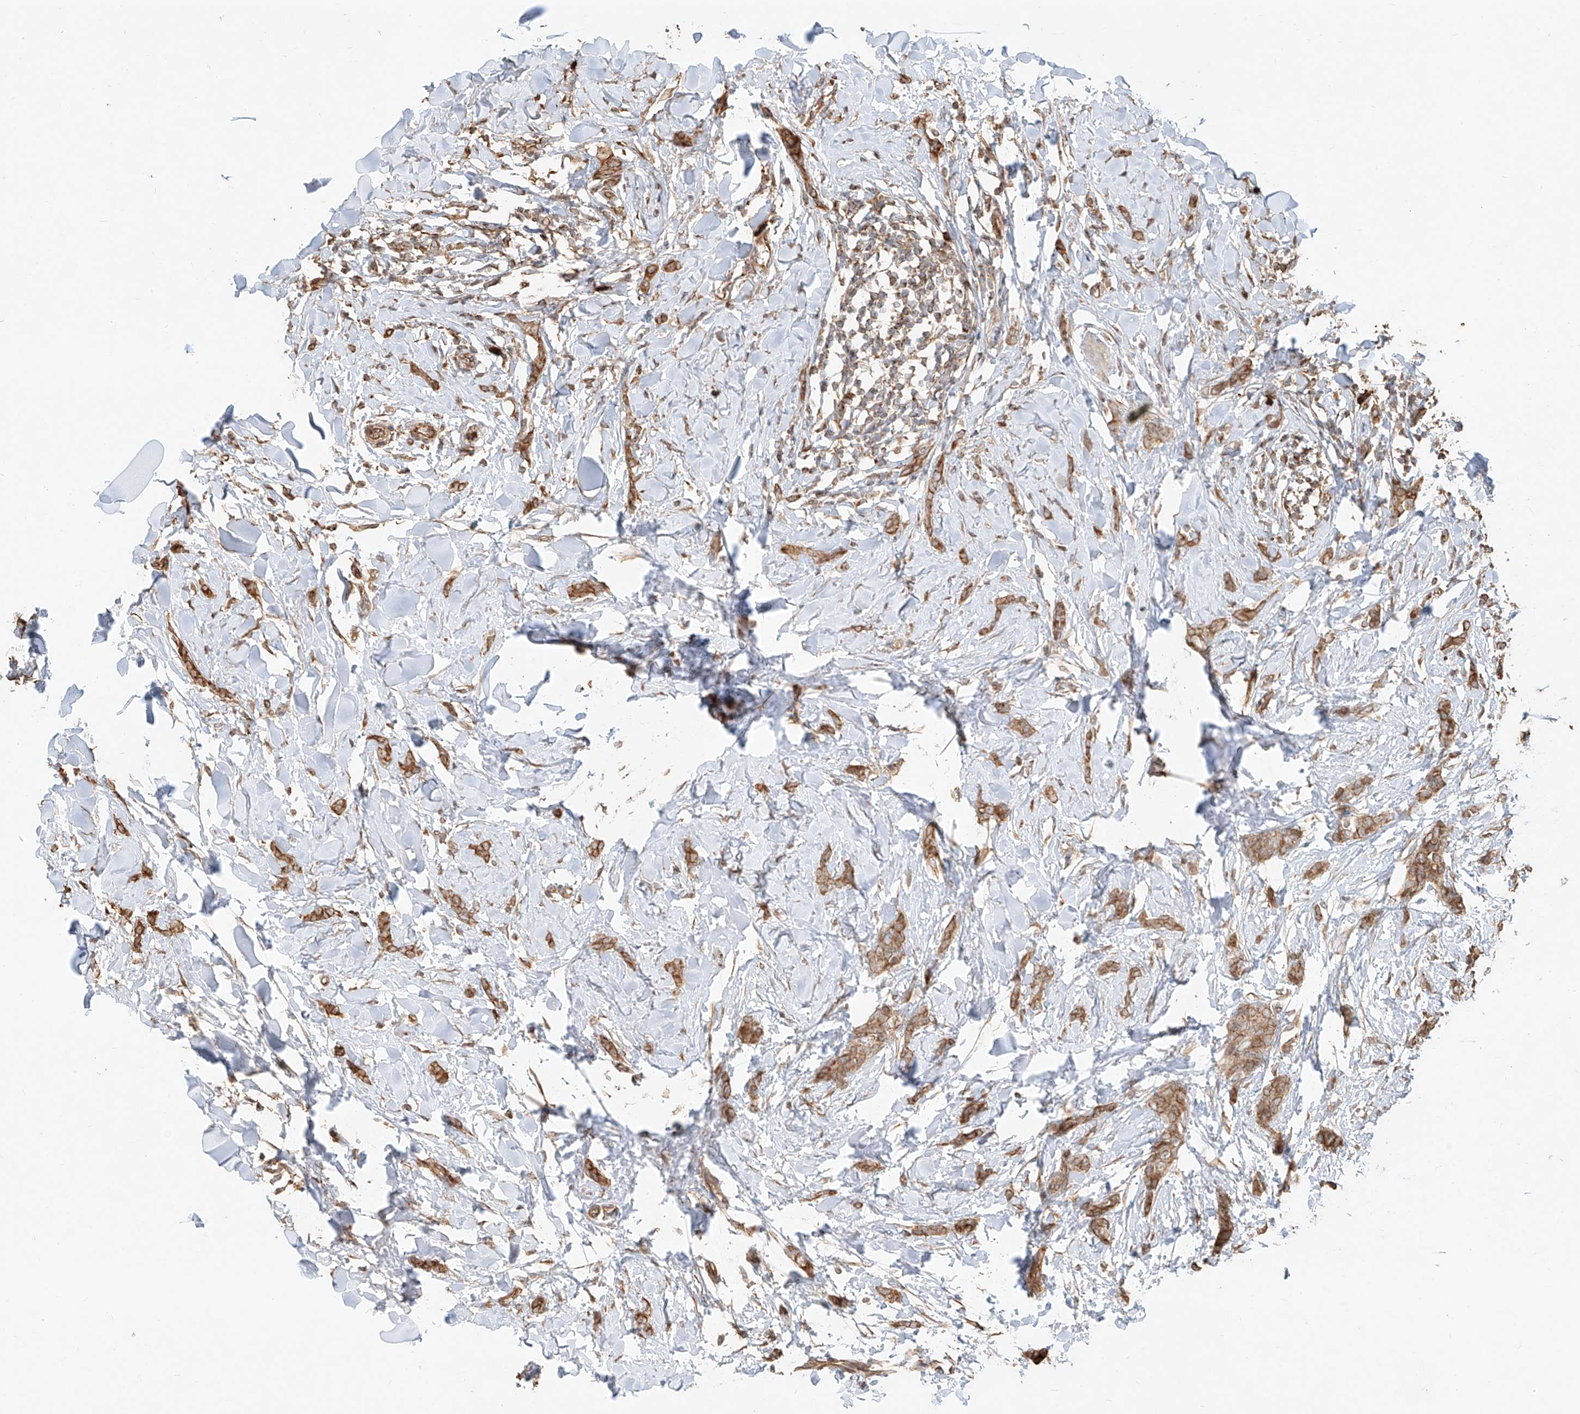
{"staining": {"intensity": "moderate", "quantity": ">75%", "location": "cytoplasmic/membranous"}, "tissue": "breast cancer", "cell_type": "Tumor cells", "image_type": "cancer", "snomed": [{"axis": "morphology", "description": "Lobular carcinoma"}, {"axis": "topography", "description": "Skin"}, {"axis": "topography", "description": "Breast"}], "caption": "Tumor cells display medium levels of moderate cytoplasmic/membranous staining in approximately >75% of cells in breast lobular carcinoma.", "gene": "EFNB1", "patient": {"sex": "female", "age": 46}}